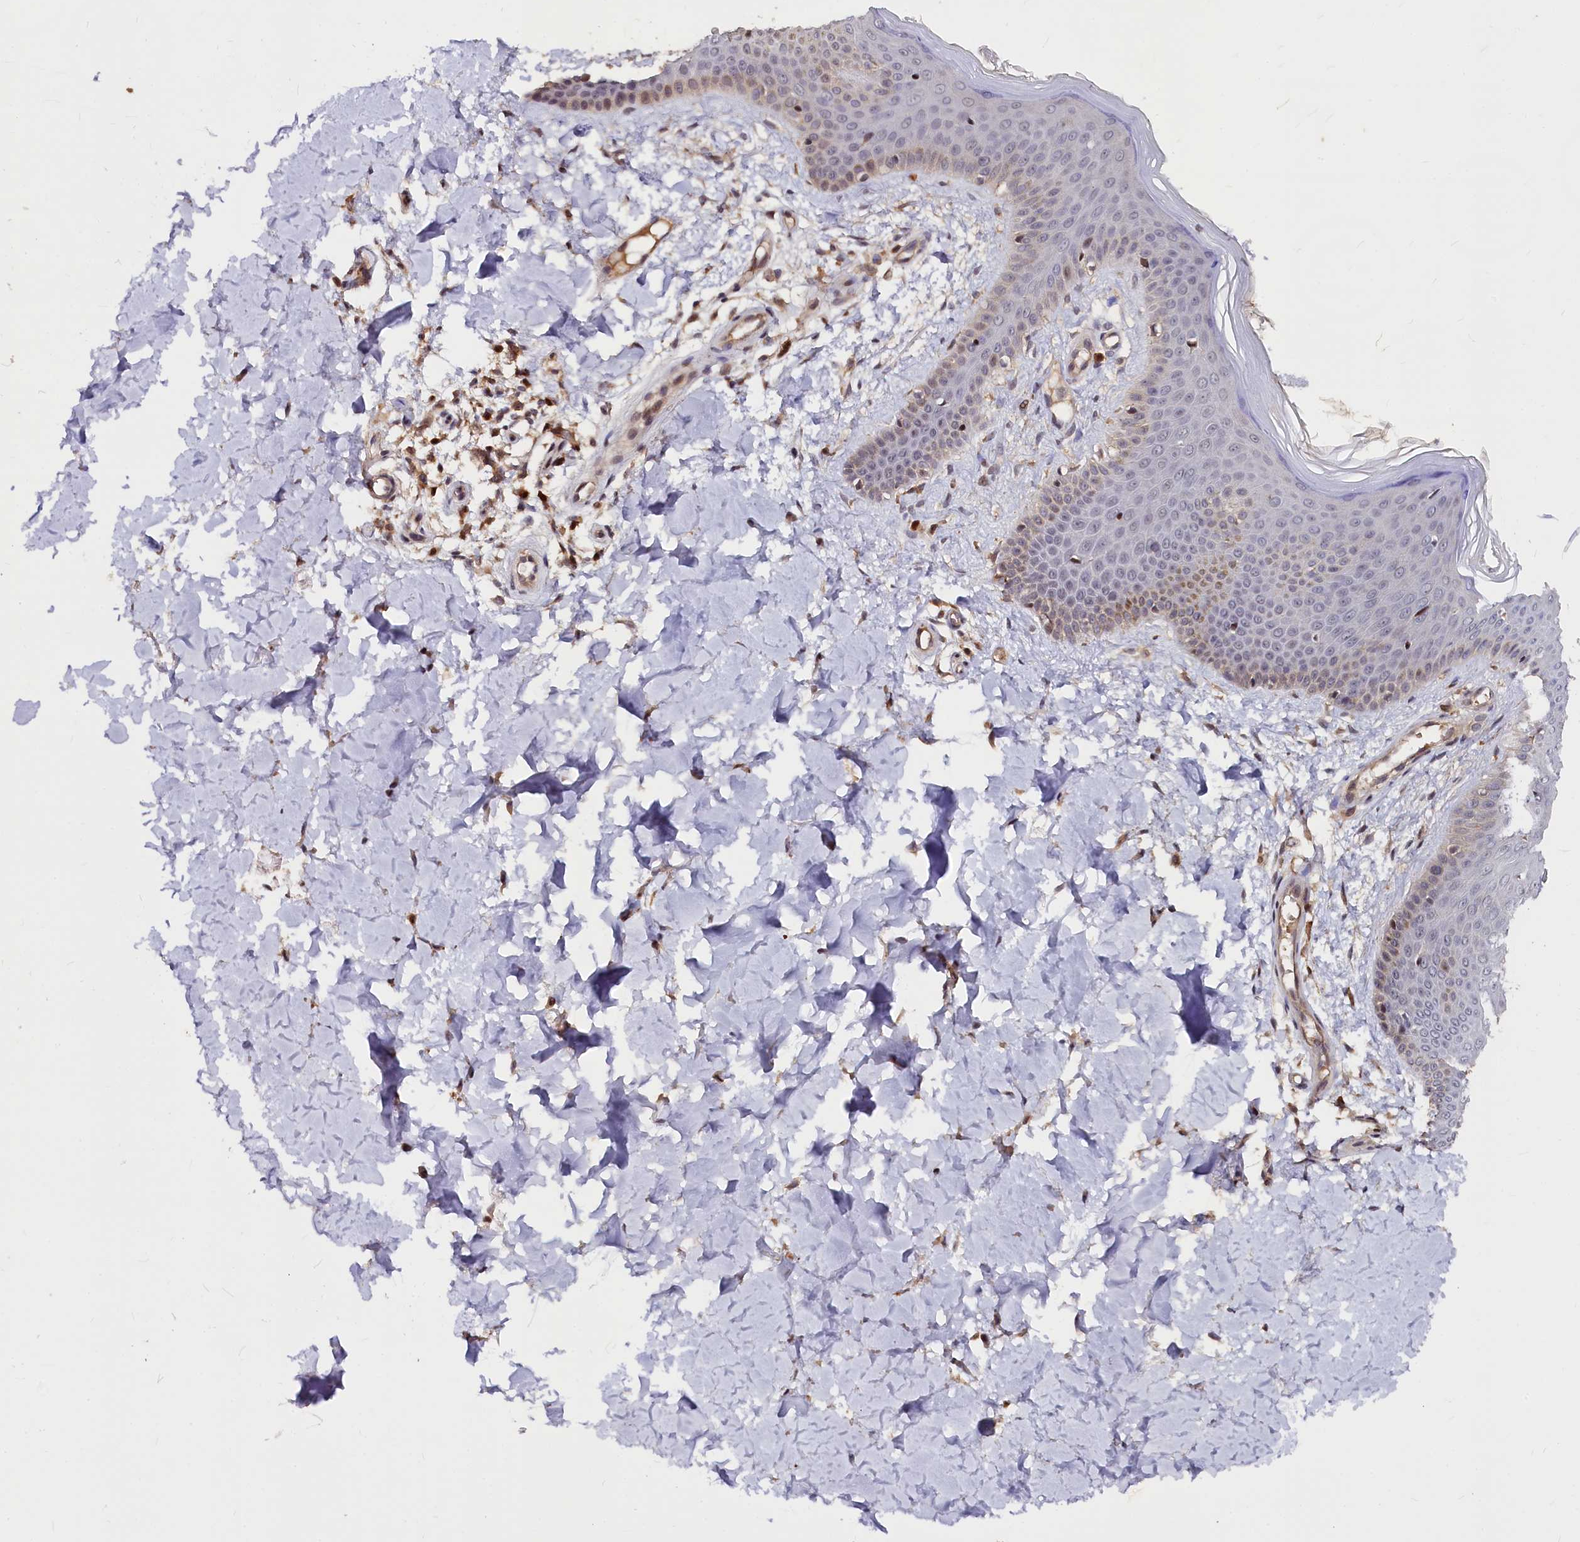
{"staining": {"intensity": "strong", "quantity": ">75%", "location": "cytoplasmic/membranous,nuclear"}, "tissue": "skin", "cell_type": "Fibroblasts", "image_type": "normal", "snomed": [{"axis": "morphology", "description": "Normal tissue, NOS"}, {"axis": "topography", "description": "Skin"}], "caption": "Immunohistochemical staining of unremarkable human skin reveals strong cytoplasmic/membranous,nuclear protein staining in approximately >75% of fibroblasts.", "gene": "ATG101", "patient": {"sex": "male", "age": 36}}